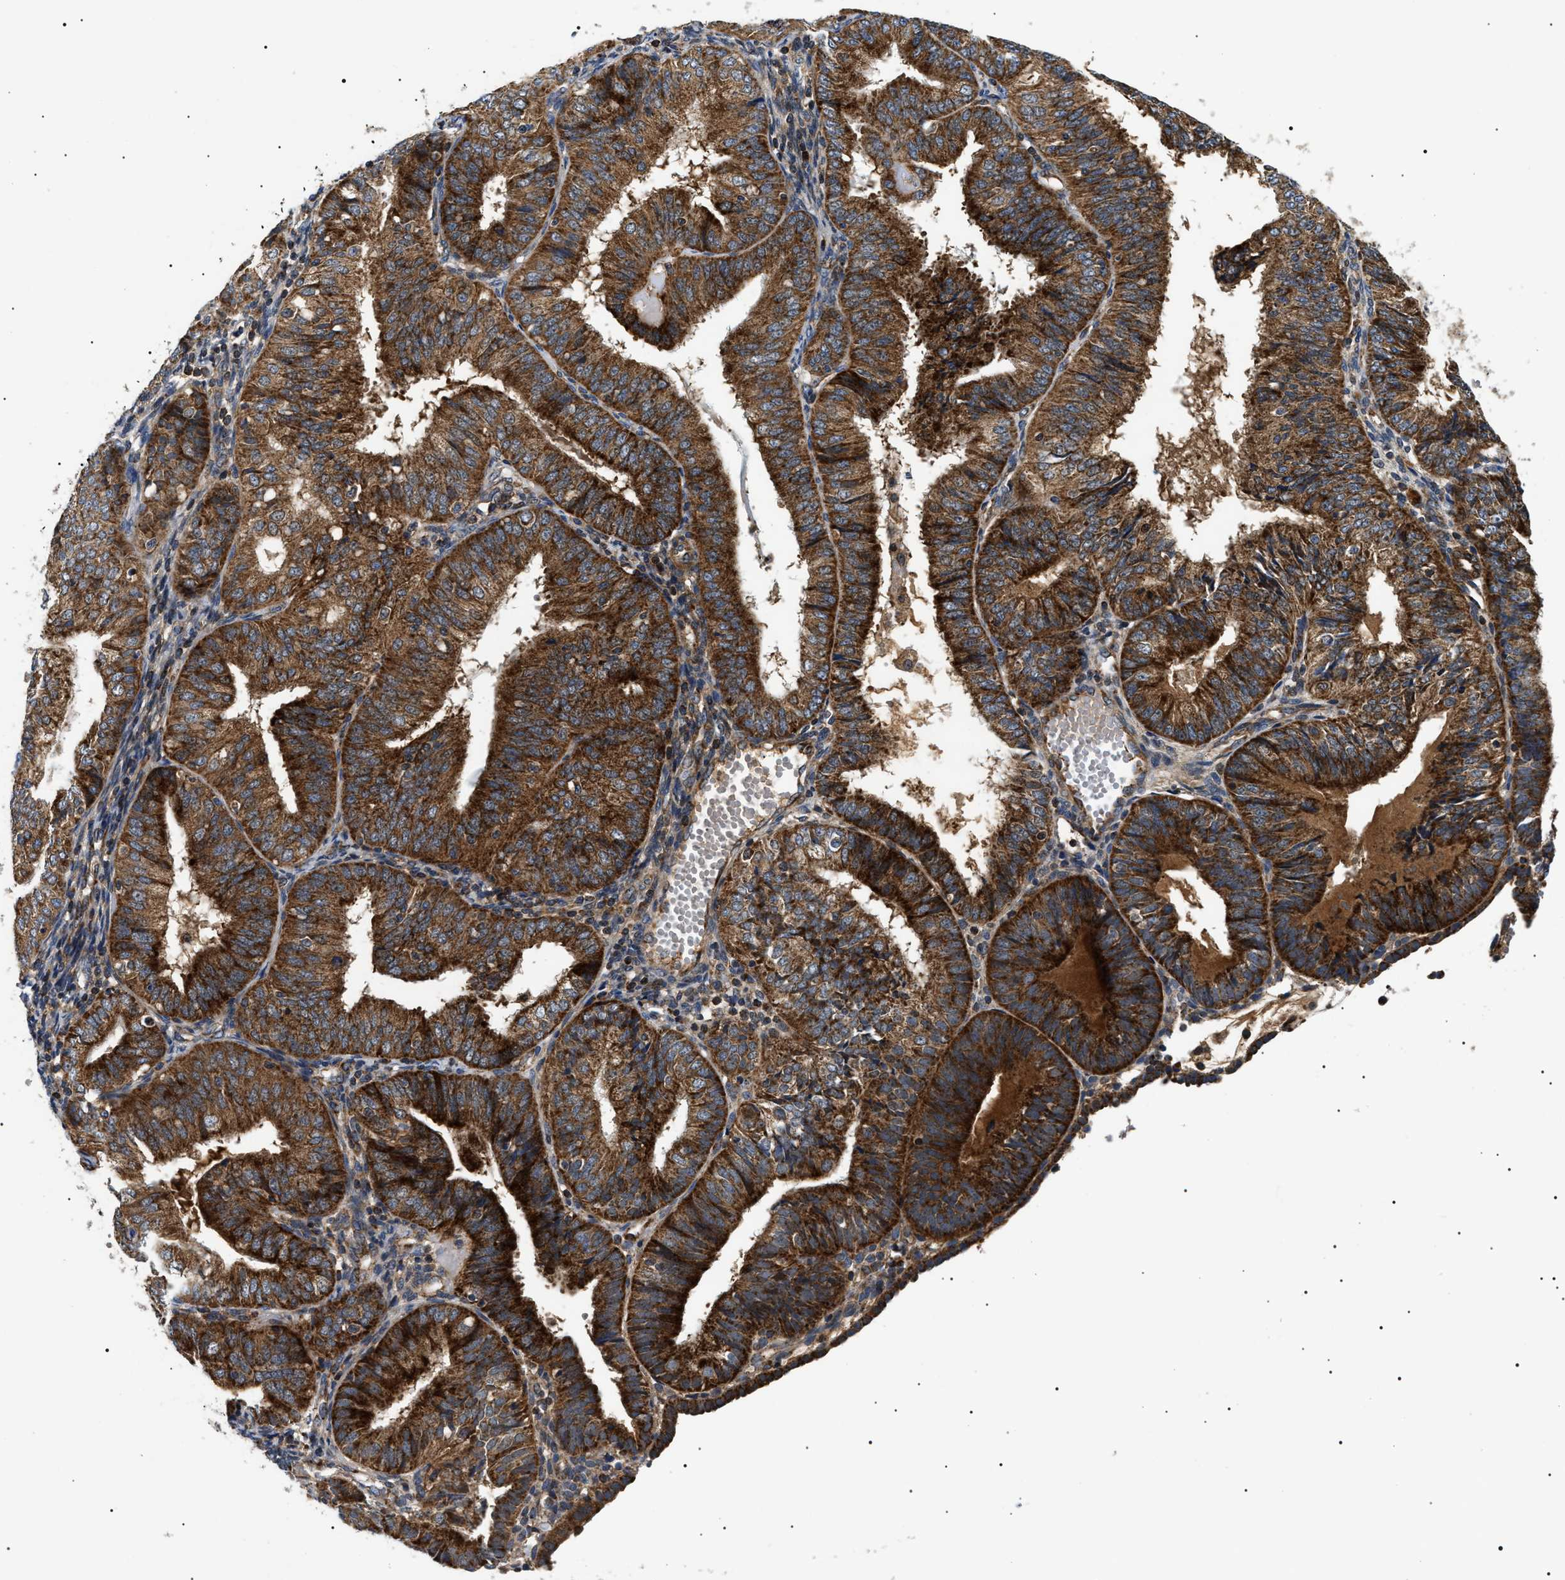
{"staining": {"intensity": "strong", "quantity": ">75%", "location": "cytoplasmic/membranous"}, "tissue": "endometrial cancer", "cell_type": "Tumor cells", "image_type": "cancer", "snomed": [{"axis": "morphology", "description": "Adenocarcinoma, NOS"}, {"axis": "topography", "description": "Endometrium"}], "caption": "The image demonstrates immunohistochemical staining of endometrial adenocarcinoma. There is strong cytoplasmic/membranous positivity is appreciated in approximately >75% of tumor cells. (DAB (3,3'-diaminobenzidine) = brown stain, brightfield microscopy at high magnification).", "gene": "OXSM", "patient": {"sex": "female", "age": 58}}